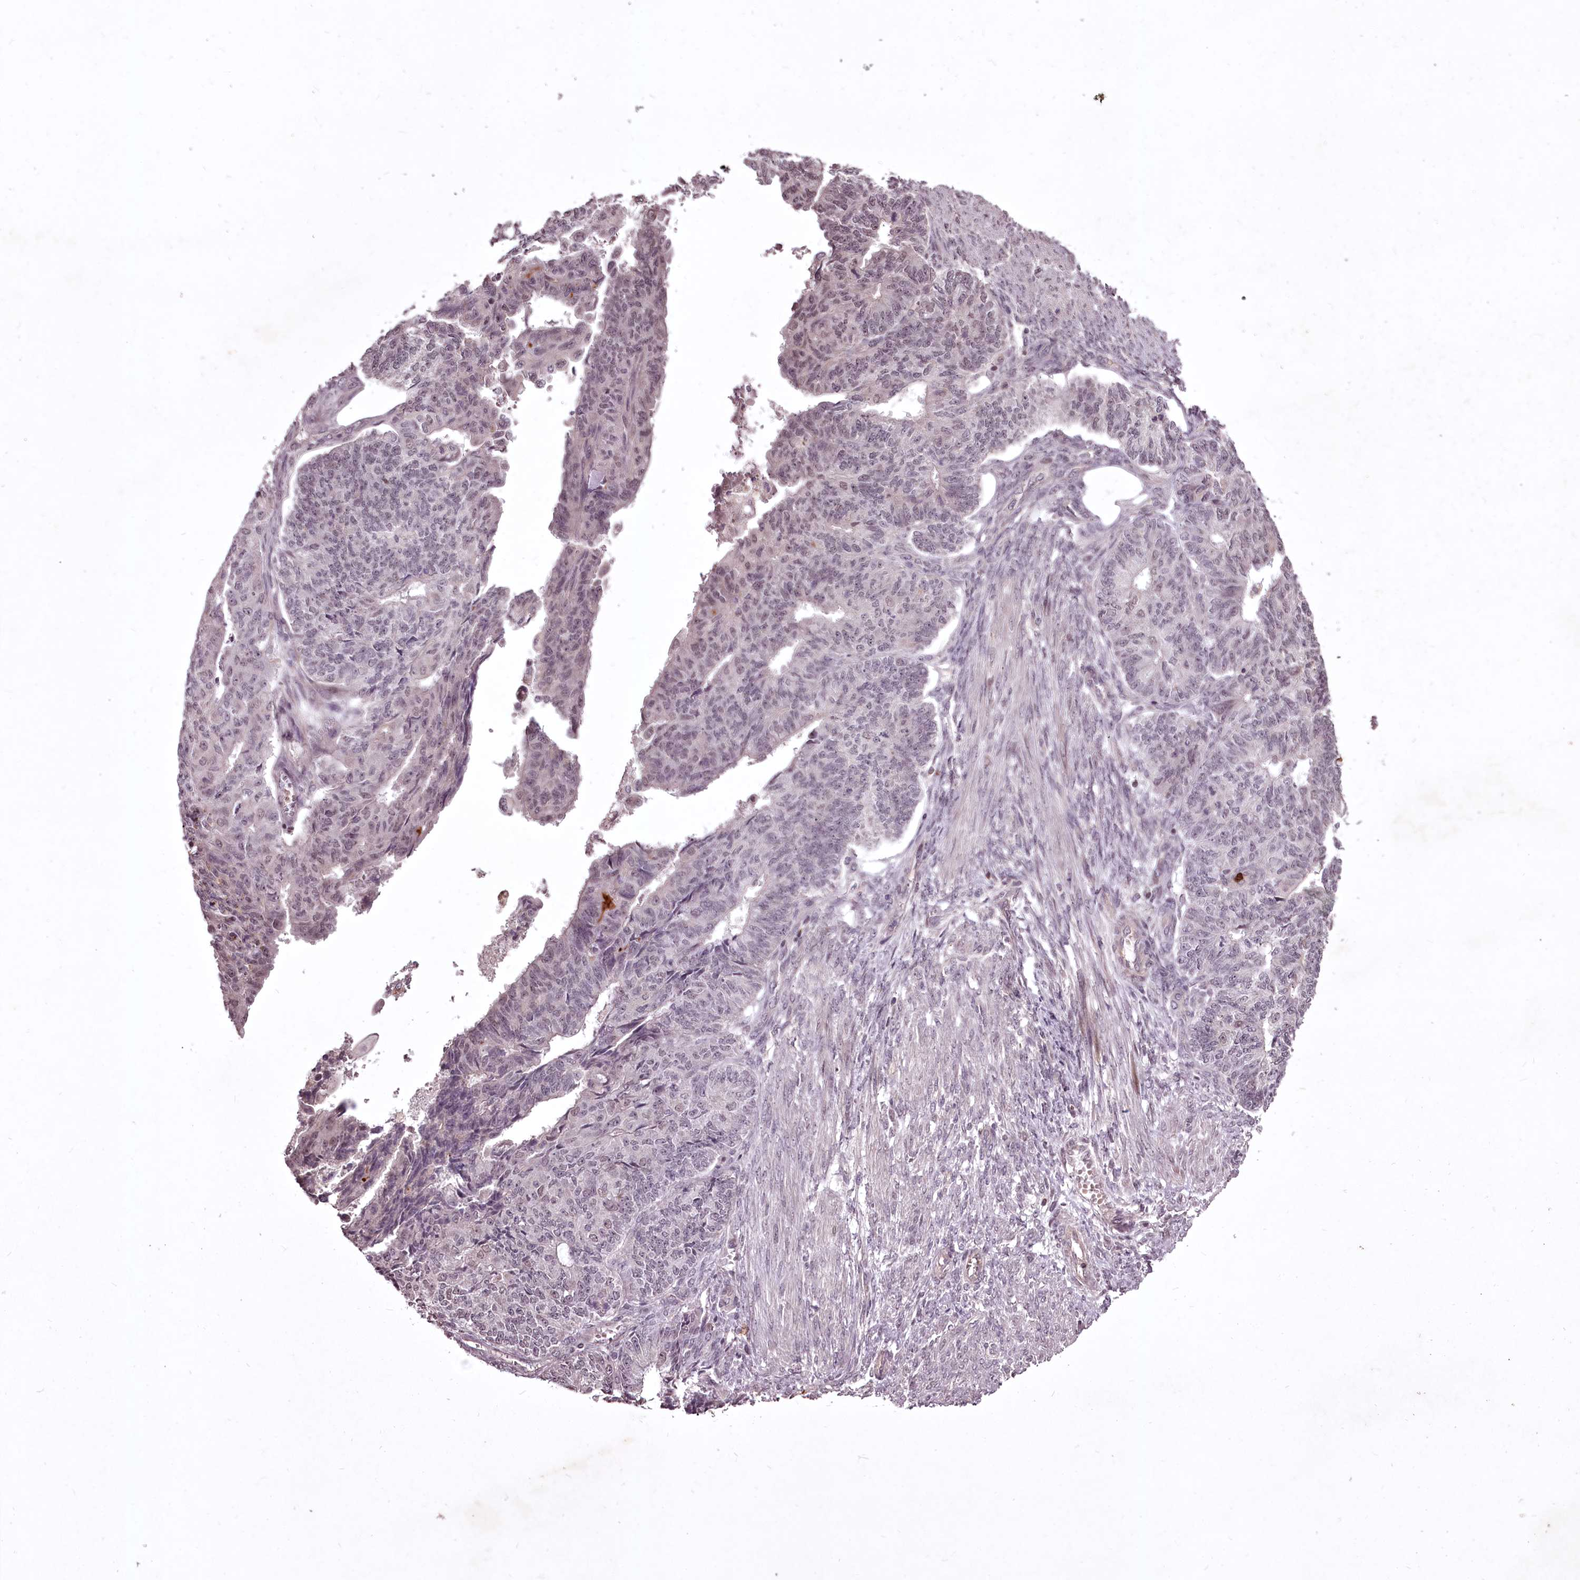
{"staining": {"intensity": "weak", "quantity": "<25%", "location": "nuclear"}, "tissue": "endometrial cancer", "cell_type": "Tumor cells", "image_type": "cancer", "snomed": [{"axis": "morphology", "description": "Adenocarcinoma, NOS"}, {"axis": "topography", "description": "Endometrium"}], "caption": "Immunohistochemistry histopathology image of endometrial cancer stained for a protein (brown), which exhibits no expression in tumor cells. (DAB (3,3'-diaminobenzidine) immunohistochemistry visualized using brightfield microscopy, high magnification).", "gene": "ADRA1D", "patient": {"sex": "female", "age": 32}}